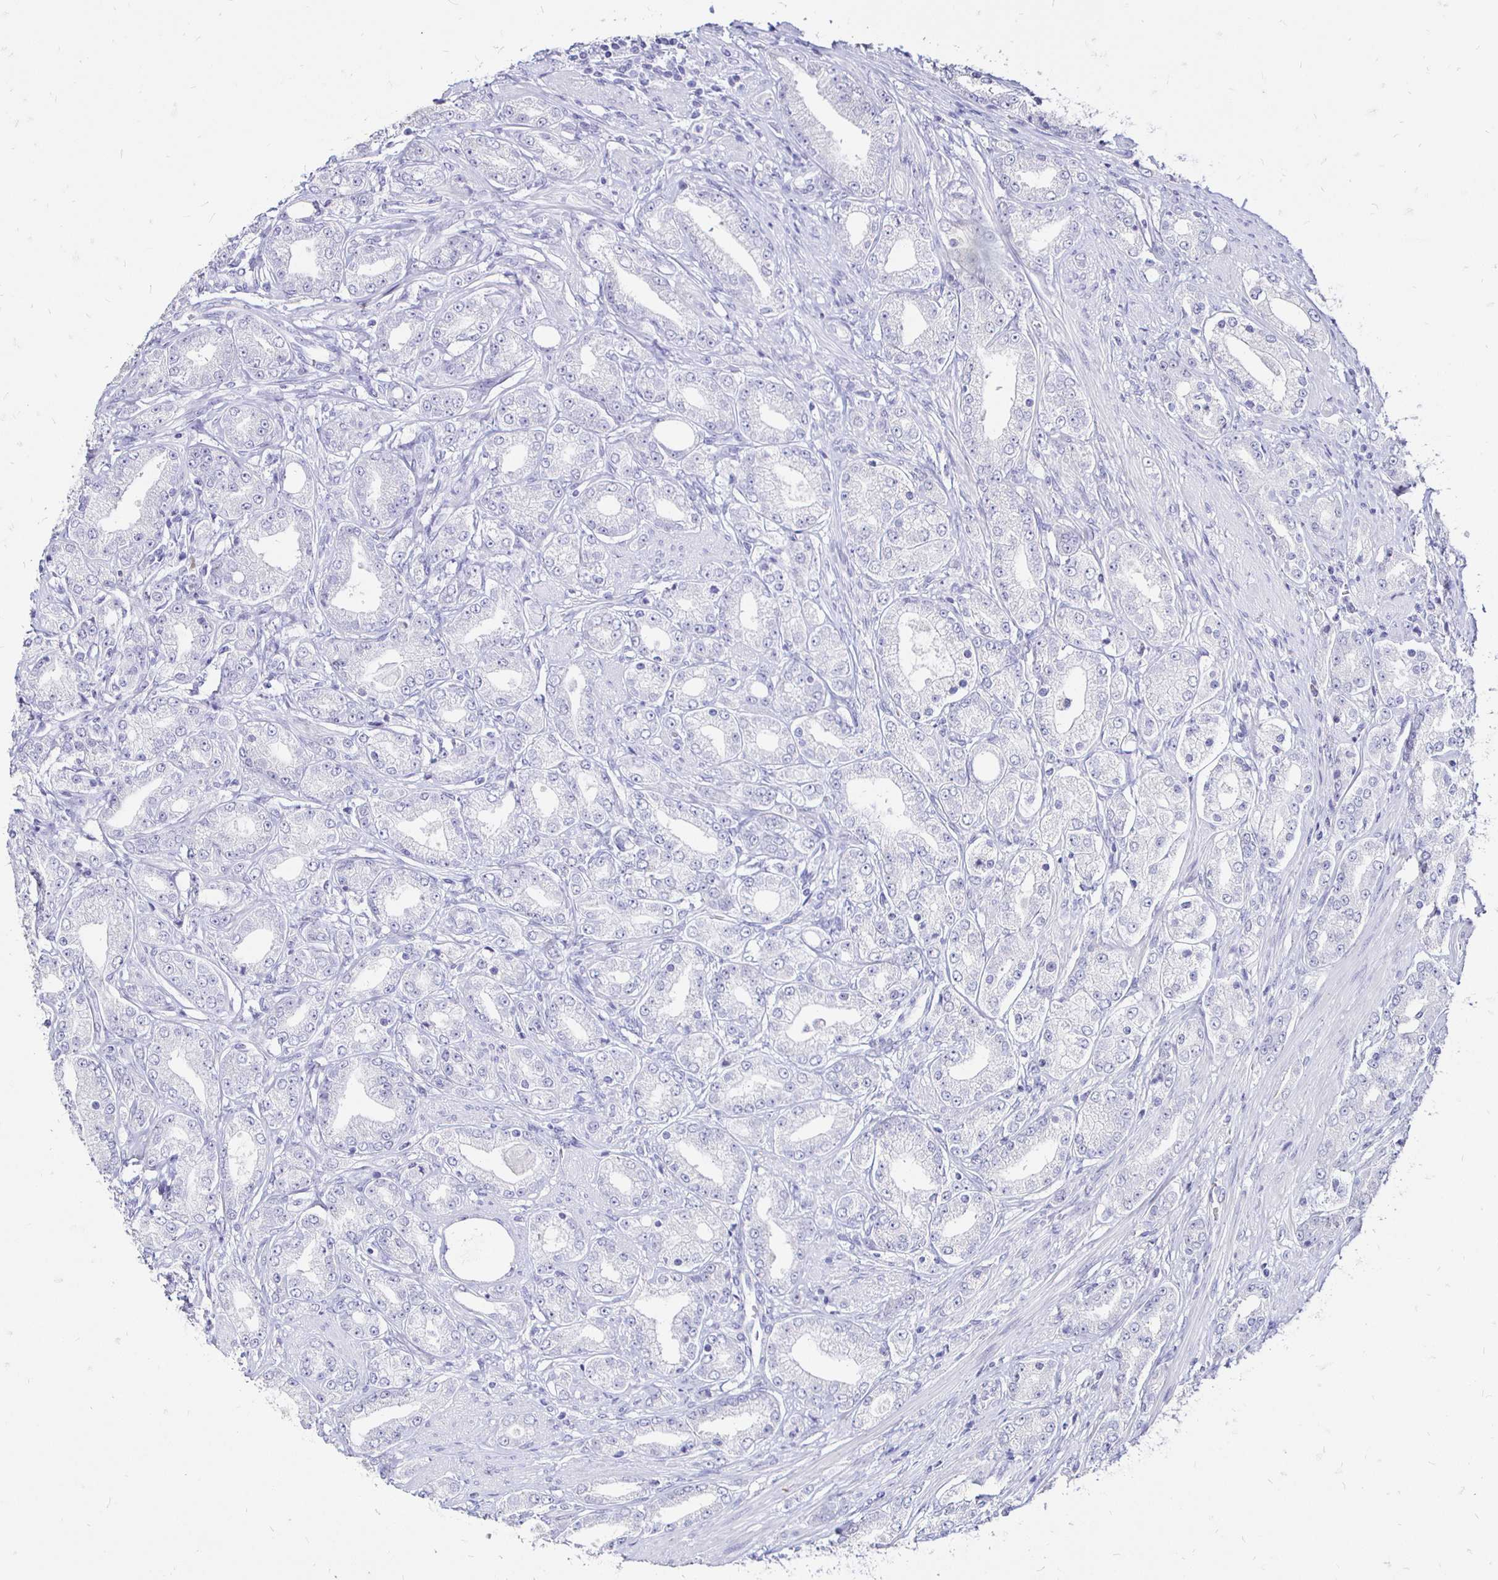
{"staining": {"intensity": "negative", "quantity": "none", "location": "none"}, "tissue": "prostate cancer", "cell_type": "Tumor cells", "image_type": "cancer", "snomed": [{"axis": "morphology", "description": "Adenocarcinoma, High grade"}, {"axis": "topography", "description": "Prostate"}], "caption": "The image displays no significant staining in tumor cells of prostate high-grade adenocarcinoma.", "gene": "IRGC", "patient": {"sex": "male", "age": 67}}